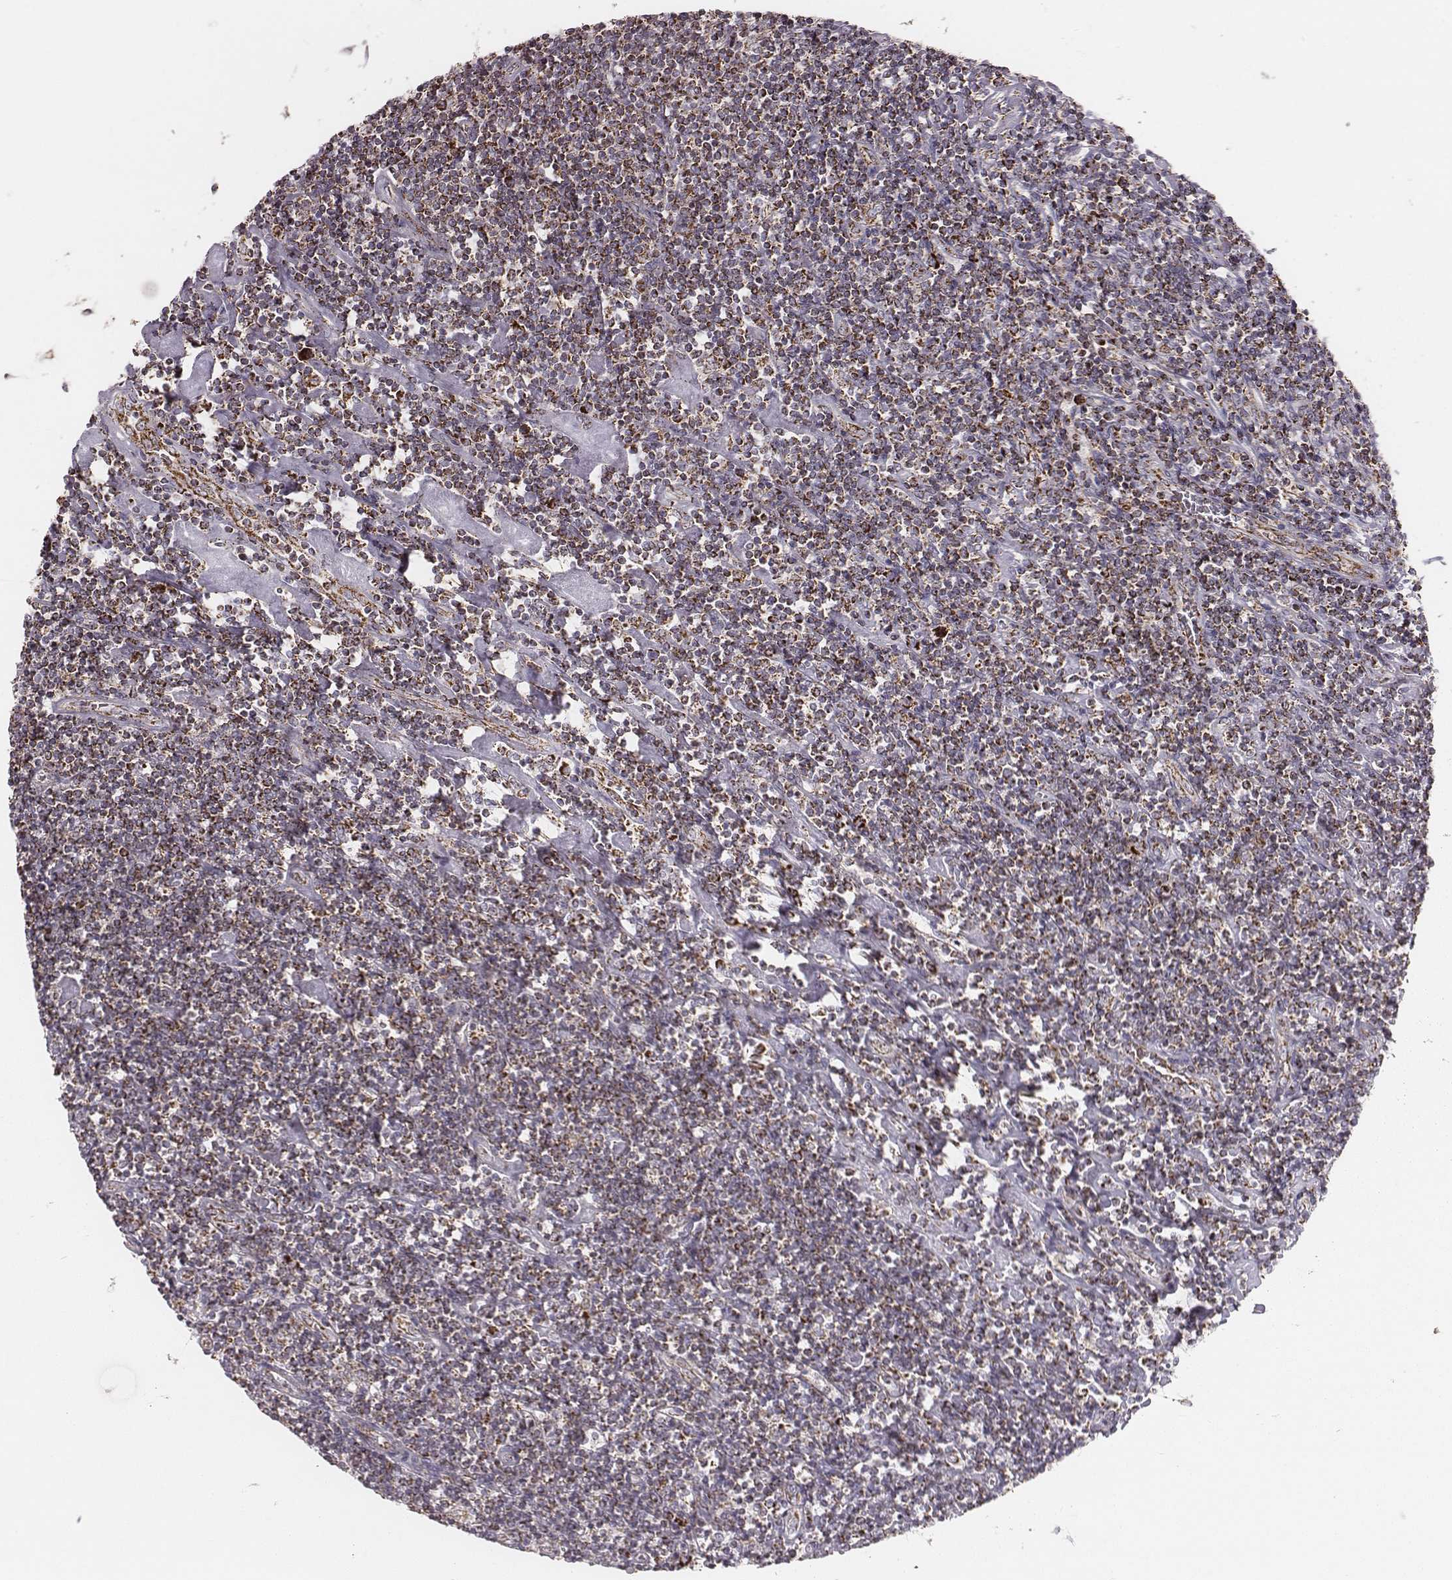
{"staining": {"intensity": "strong", "quantity": ">75%", "location": "cytoplasmic/membranous"}, "tissue": "lymphoma", "cell_type": "Tumor cells", "image_type": "cancer", "snomed": [{"axis": "morphology", "description": "Hodgkin's disease, NOS"}, {"axis": "topography", "description": "Lymph node"}], "caption": "This micrograph displays Hodgkin's disease stained with immunohistochemistry to label a protein in brown. The cytoplasmic/membranous of tumor cells show strong positivity for the protein. Nuclei are counter-stained blue.", "gene": "TUFM", "patient": {"sex": "male", "age": 40}}